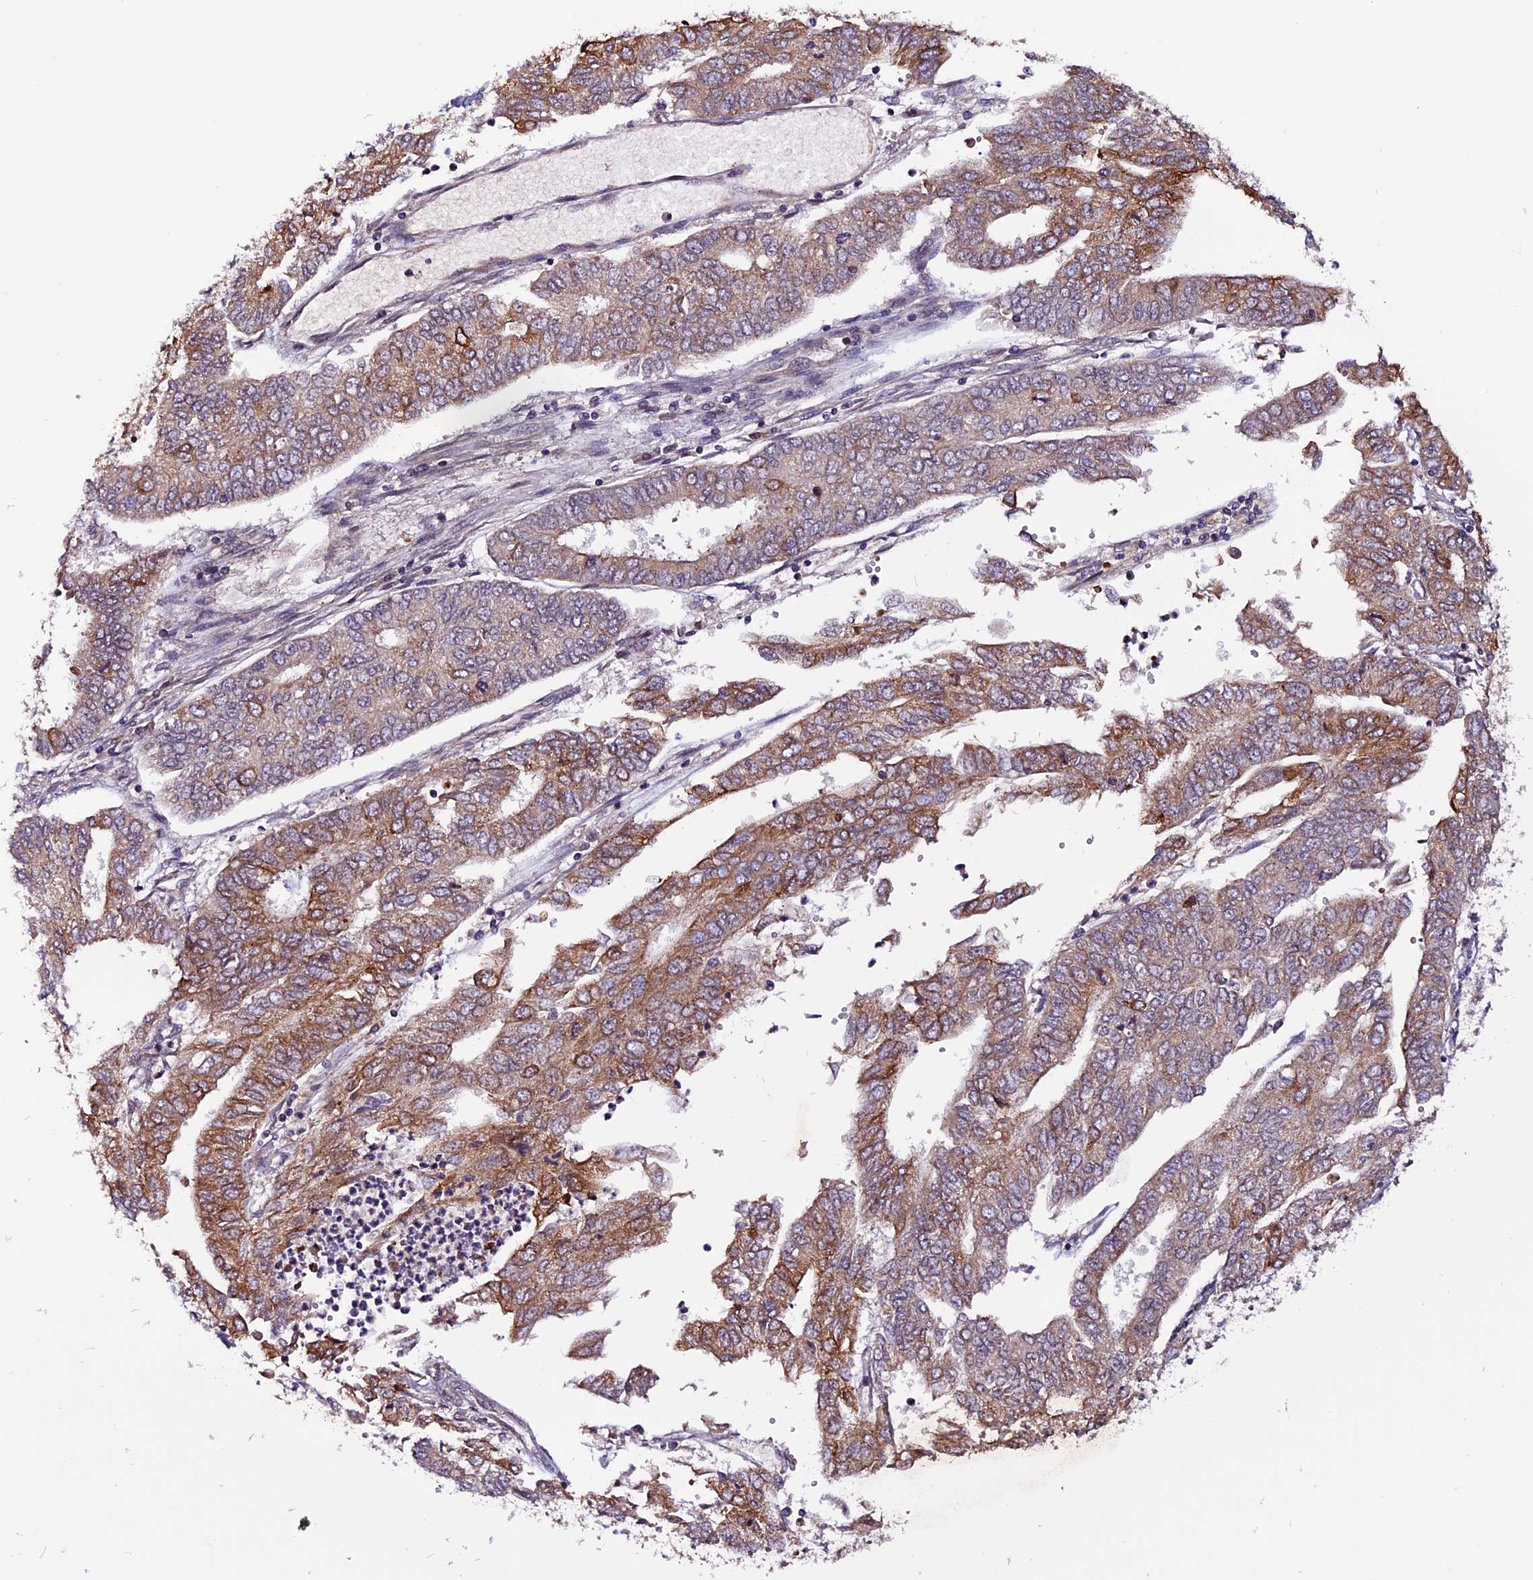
{"staining": {"intensity": "moderate", "quantity": ">75%", "location": "cytoplasmic/membranous"}, "tissue": "endometrial cancer", "cell_type": "Tumor cells", "image_type": "cancer", "snomed": [{"axis": "morphology", "description": "Adenocarcinoma, NOS"}, {"axis": "topography", "description": "Endometrium"}], "caption": "Protein staining of endometrial adenocarcinoma tissue exhibits moderate cytoplasmic/membranous positivity in about >75% of tumor cells.", "gene": "RINL", "patient": {"sex": "female", "age": 68}}